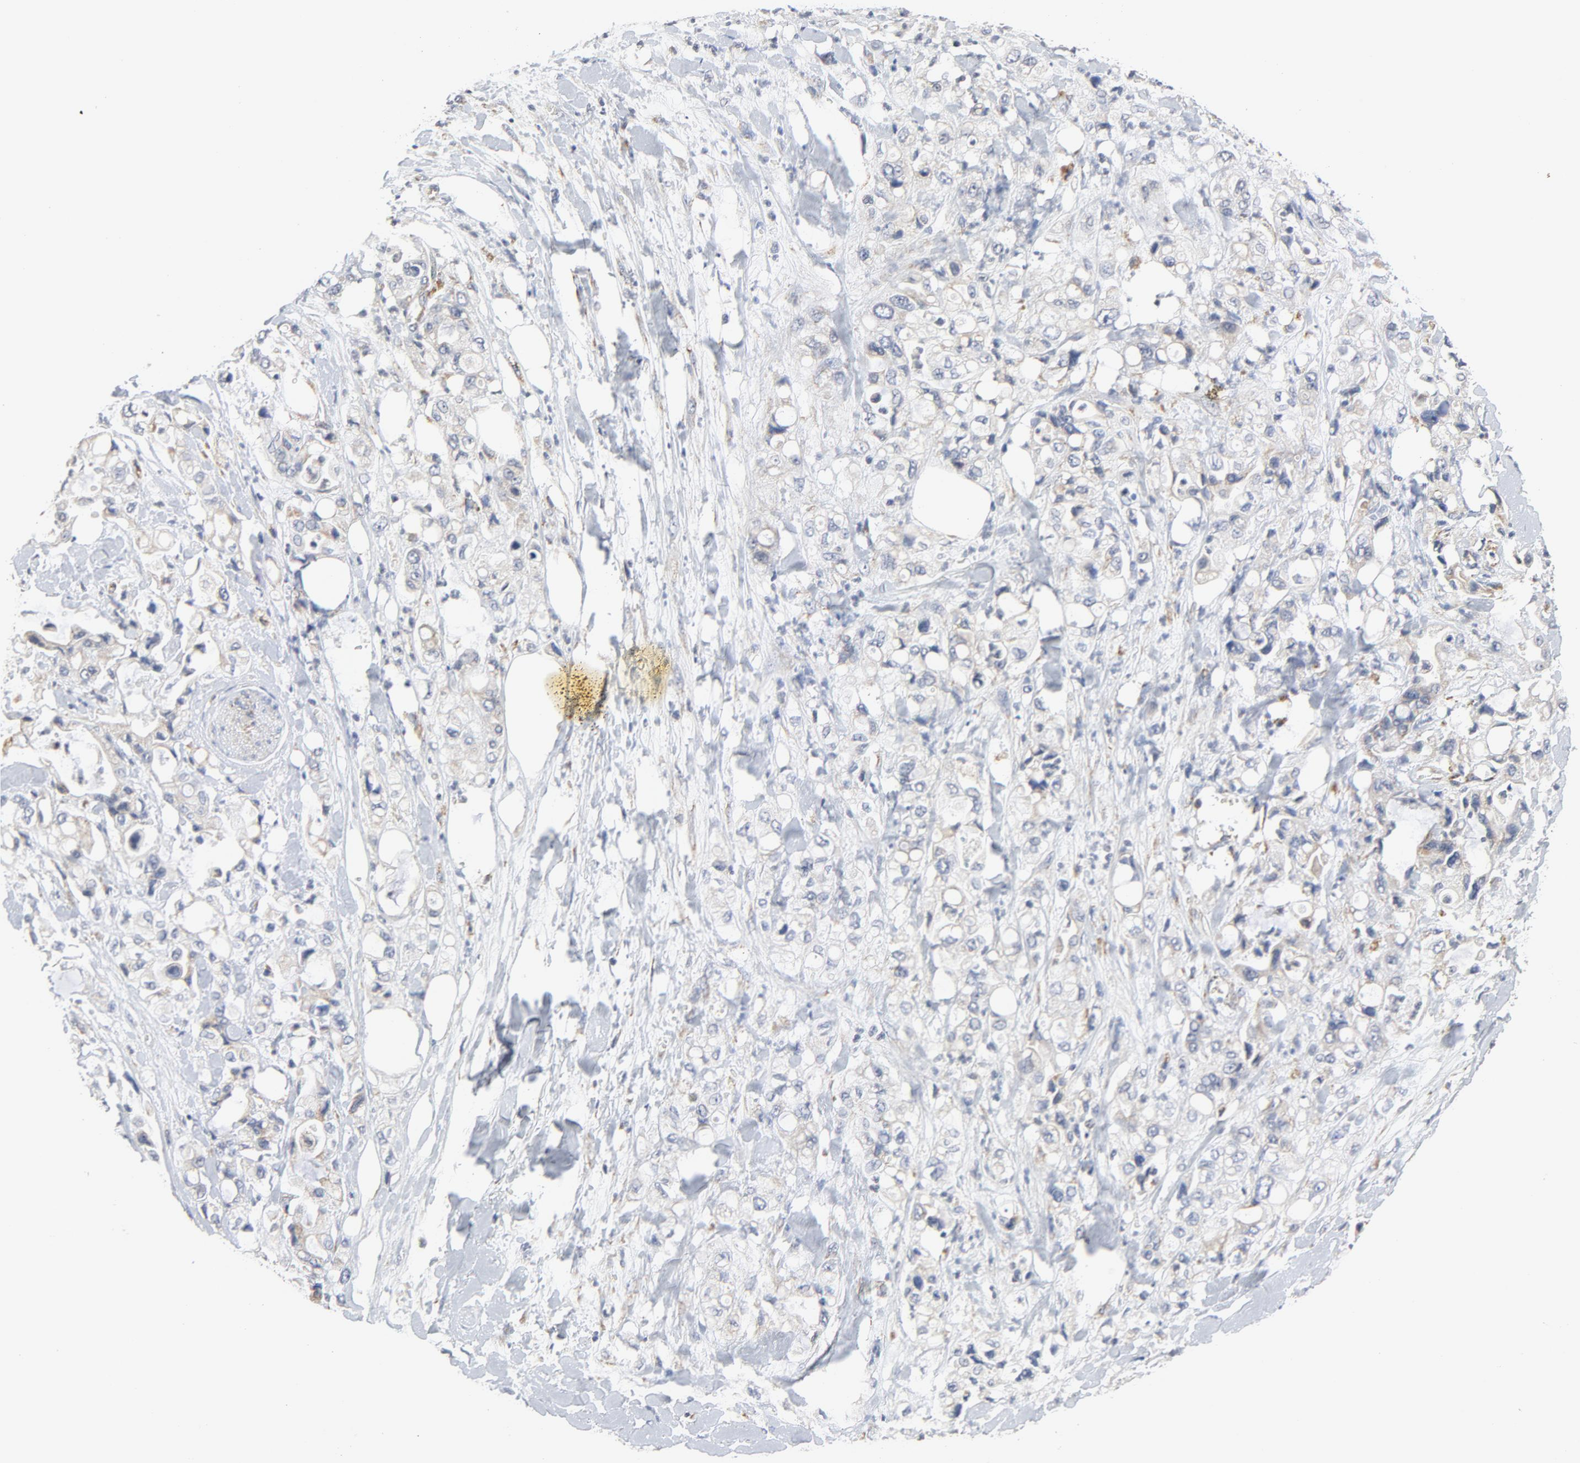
{"staining": {"intensity": "weak", "quantity": "<25%", "location": "nuclear"}, "tissue": "pancreatic cancer", "cell_type": "Tumor cells", "image_type": "cancer", "snomed": [{"axis": "morphology", "description": "Adenocarcinoma, NOS"}, {"axis": "topography", "description": "Pancreas"}], "caption": "Immunohistochemistry (IHC) of human pancreatic cancer exhibits no staining in tumor cells. Brightfield microscopy of immunohistochemistry (IHC) stained with DAB (3,3'-diaminobenzidine) (brown) and hematoxylin (blue), captured at high magnification.", "gene": "C14orf119", "patient": {"sex": "male", "age": 70}}